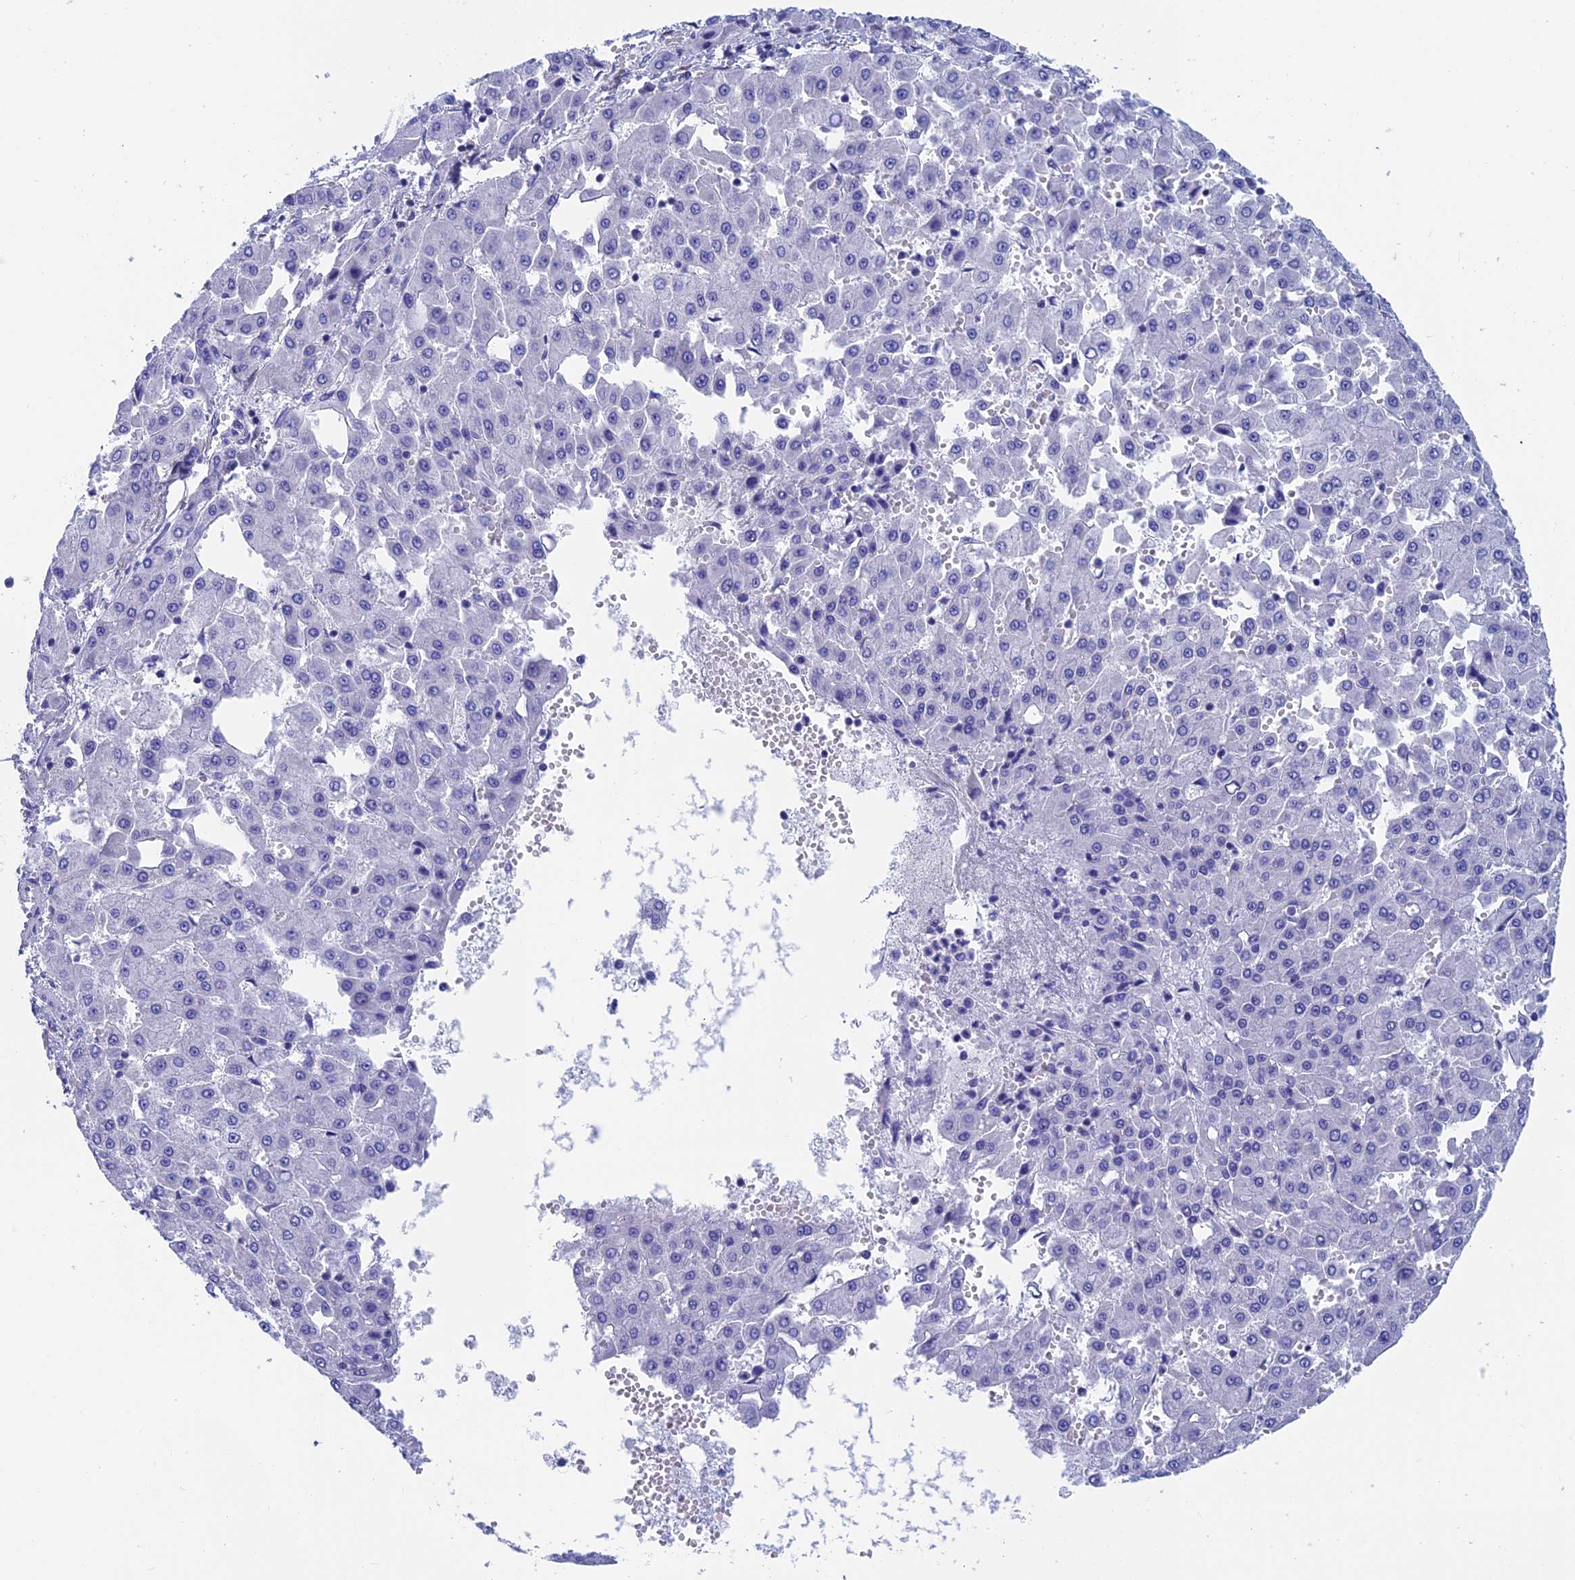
{"staining": {"intensity": "negative", "quantity": "none", "location": "none"}, "tissue": "liver cancer", "cell_type": "Tumor cells", "image_type": "cancer", "snomed": [{"axis": "morphology", "description": "Carcinoma, Hepatocellular, NOS"}, {"axis": "topography", "description": "Liver"}], "caption": "Immunohistochemistry (IHC) of human hepatocellular carcinoma (liver) shows no staining in tumor cells.", "gene": "SEPTIN1", "patient": {"sex": "male", "age": 47}}